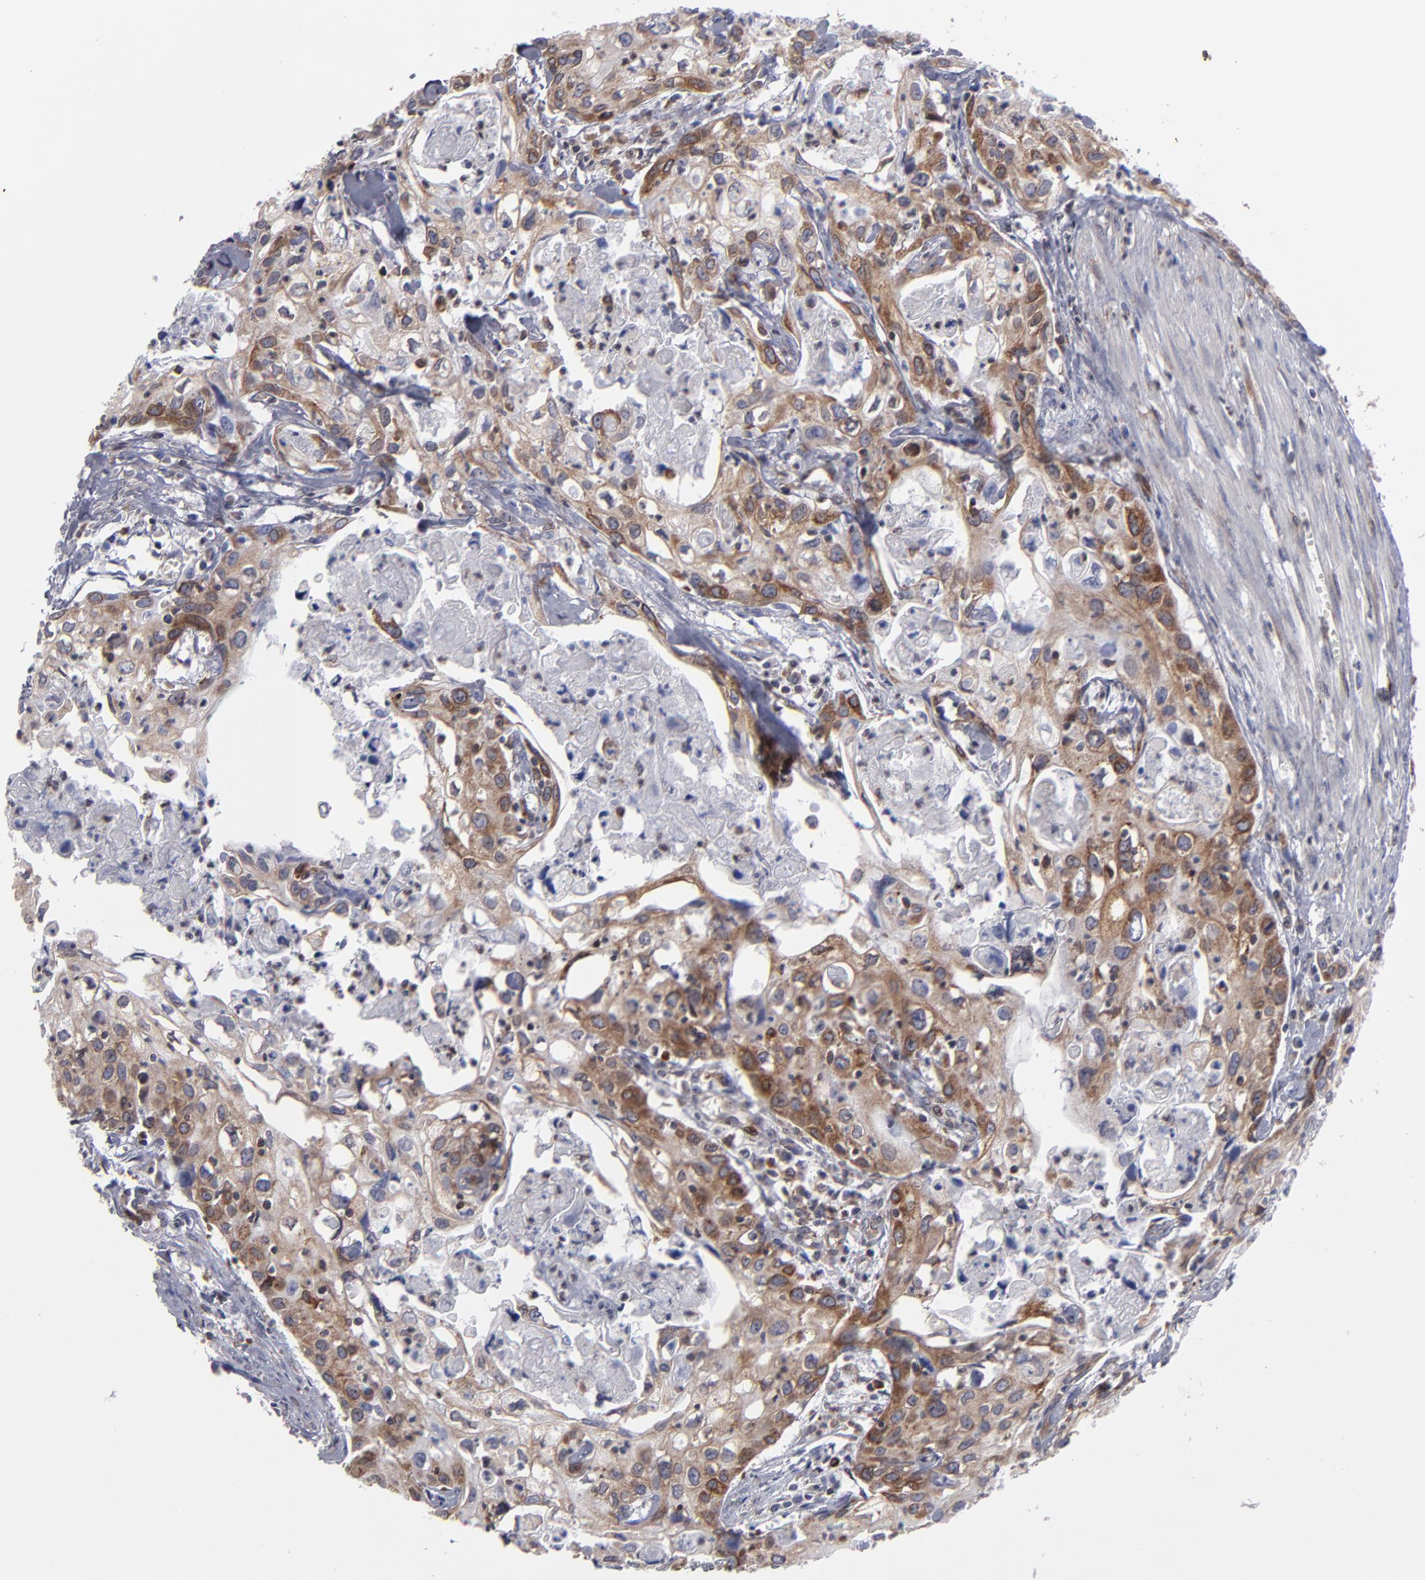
{"staining": {"intensity": "moderate", "quantity": ">75%", "location": "cytoplasmic/membranous"}, "tissue": "urothelial cancer", "cell_type": "Tumor cells", "image_type": "cancer", "snomed": [{"axis": "morphology", "description": "Urothelial carcinoma, High grade"}, {"axis": "topography", "description": "Urinary bladder"}], "caption": "The immunohistochemical stain labels moderate cytoplasmic/membranous expression in tumor cells of urothelial carcinoma (high-grade) tissue.", "gene": "TMX1", "patient": {"sex": "male", "age": 54}}